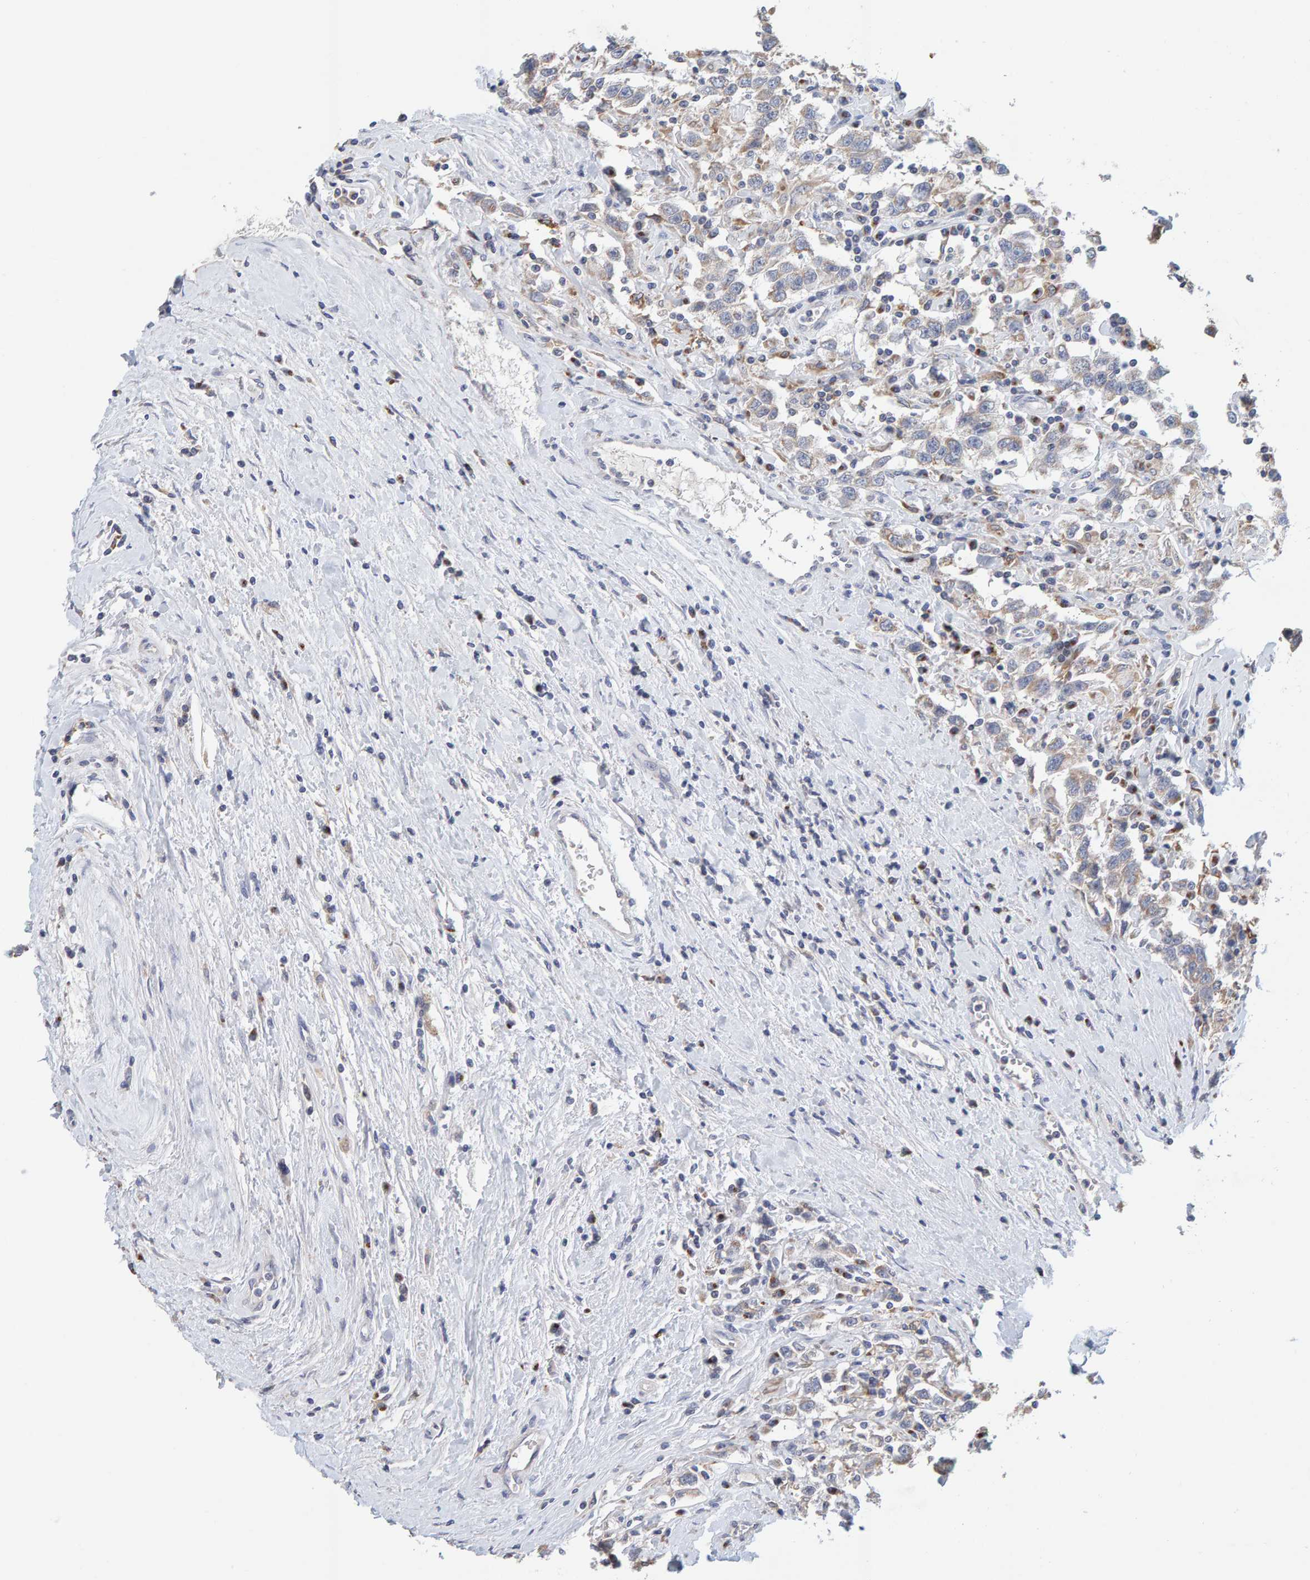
{"staining": {"intensity": "weak", "quantity": ">75%", "location": "cytoplasmic/membranous"}, "tissue": "testis cancer", "cell_type": "Tumor cells", "image_type": "cancer", "snomed": [{"axis": "morphology", "description": "Seminoma, NOS"}, {"axis": "topography", "description": "Testis"}], "caption": "An image showing weak cytoplasmic/membranous staining in about >75% of tumor cells in testis cancer (seminoma), as visualized by brown immunohistochemical staining.", "gene": "SGPL1", "patient": {"sex": "male", "age": 41}}